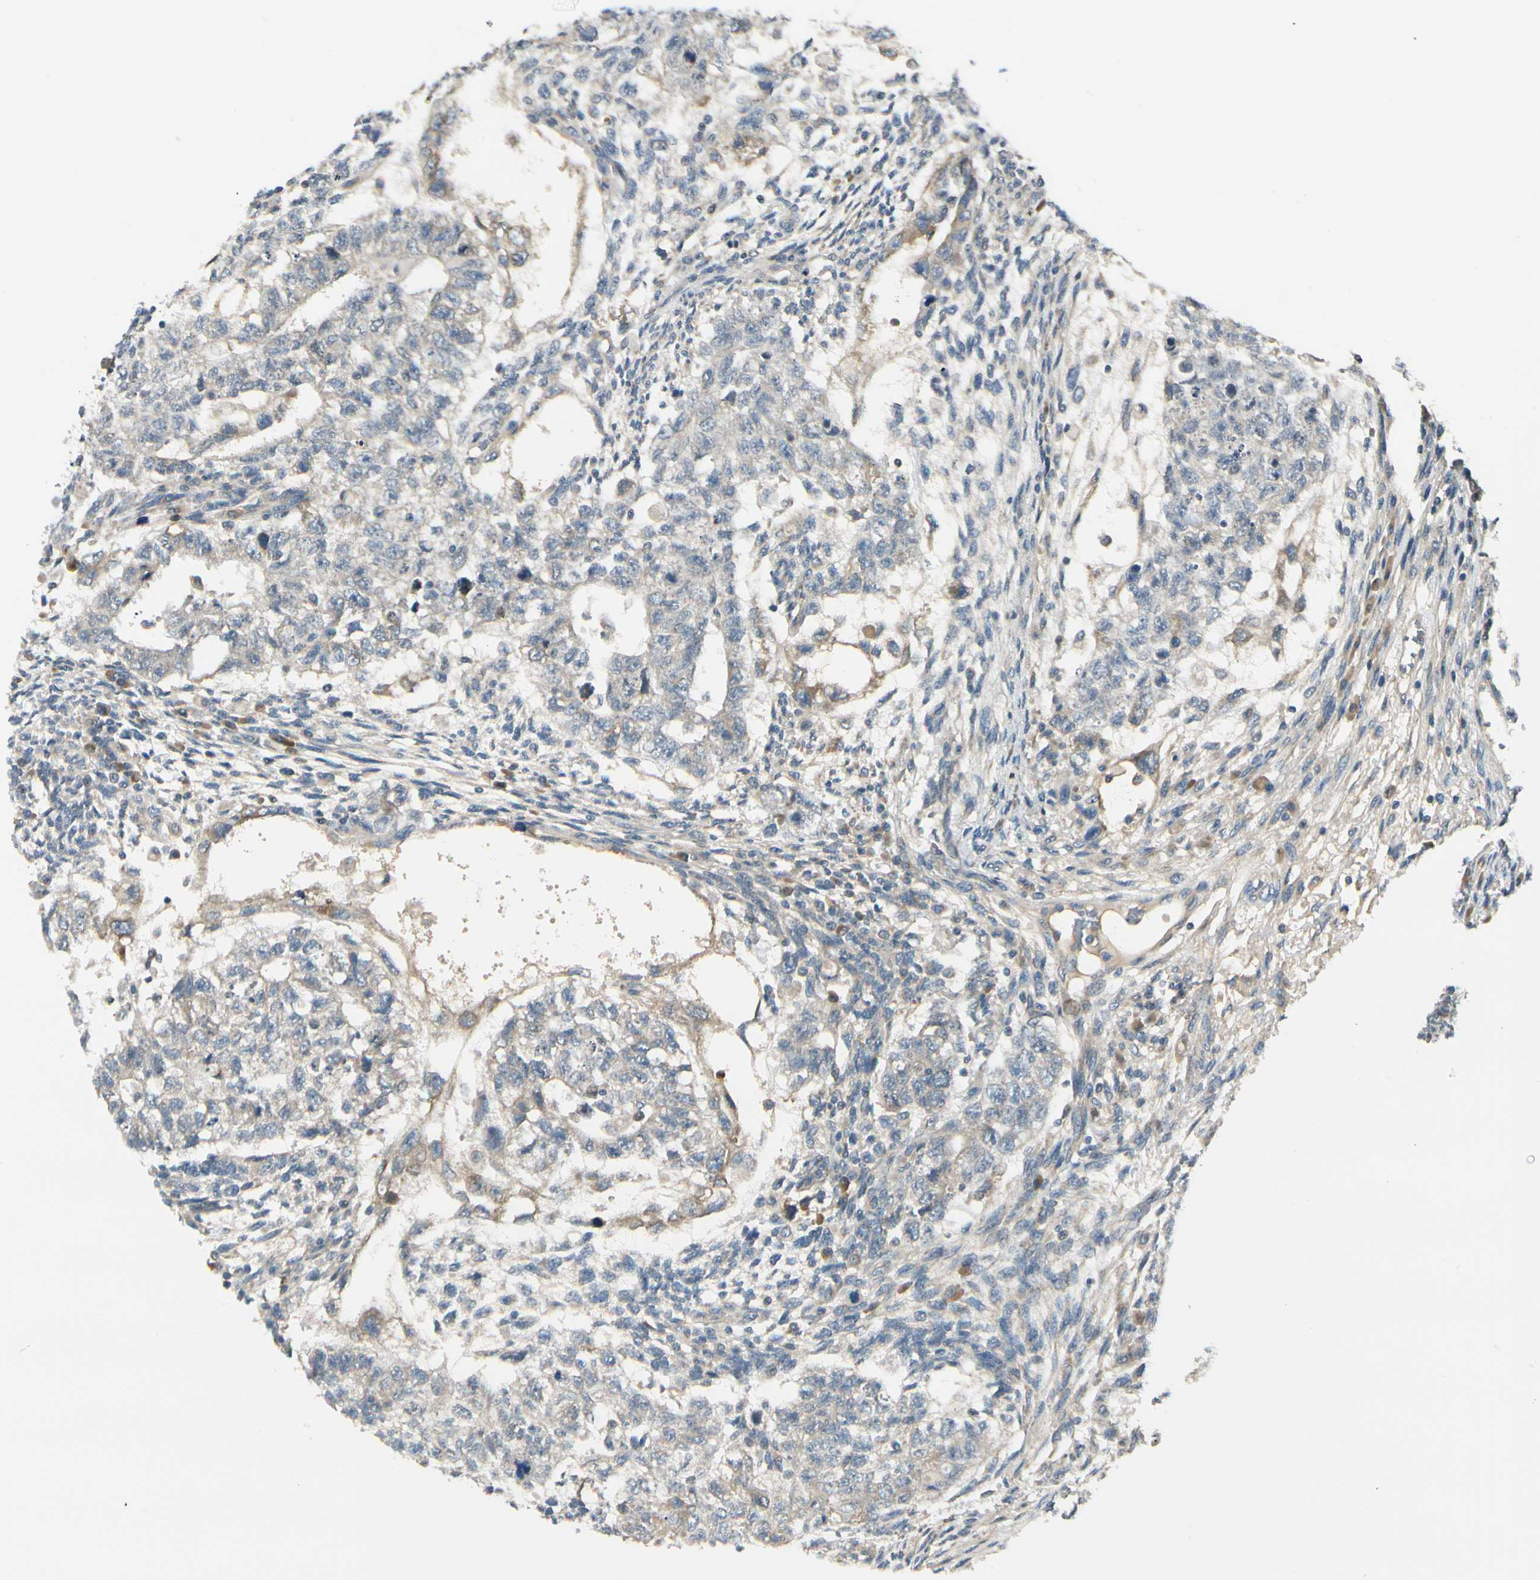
{"staining": {"intensity": "weak", "quantity": "25%-75%", "location": "cytoplasmic/membranous"}, "tissue": "testis cancer", "cell_type": "Tumor cells", "image_type": "cancer", "snomed": [{"axis": "morphology", "description": "Normal tissue, NOS"}, {"axis": "morphology", "description": "Carcinoma, Embryonal, NOS"}, {"axis": "topography", "description": "Testis"}], "caption": "Approximately 25%-75% of tumor cells in testis cancer (embryonal carcinoma) show weak cytoplasmic/membranous protein staining as visualized by brown immunohistochemical staining.", "gene": "BNIP1", "patient": {"sex": "male", "age": 36}}